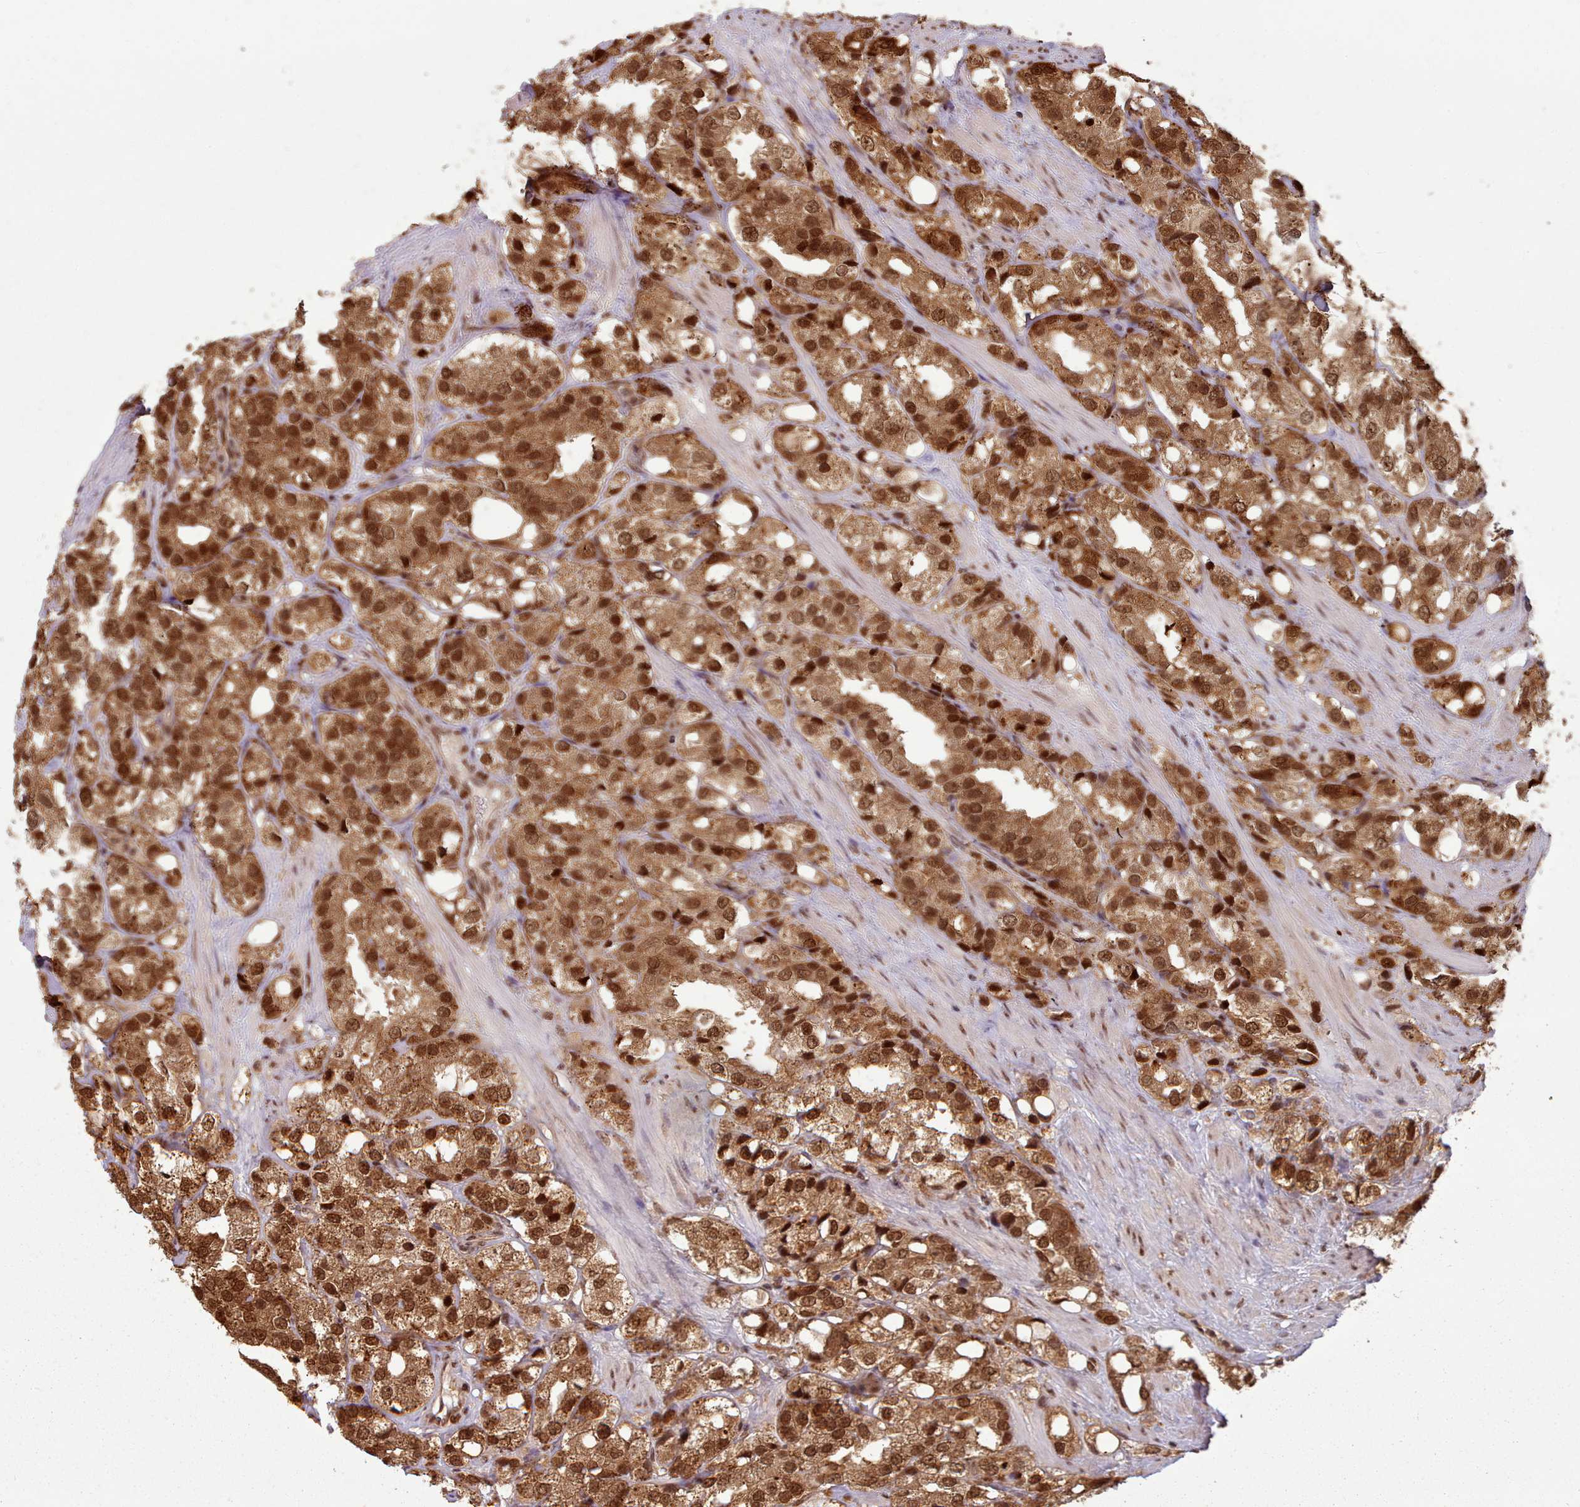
{"staining": {"intensity": "strong", "quantity": ">75%", "location": "cytoplasmic/membranous,nuclear"}, "tissue": "prostate cancer", "cell_type": "Tumor cells", "image_type": "cancer", "snomed": [{"axis": "morphology", "description": "Adenocarcinoma, NOS"}, {"axis": "topography", "description": "Prostate"}], "caption": "The histopathology image shows a brown stain indicating the presence of a protein in the cytoplasmic/membranous and nuclear of tumor cells in prostate cancer.", "gene": "RPS27A", "patient": {"sex": "male", "age": 79}}